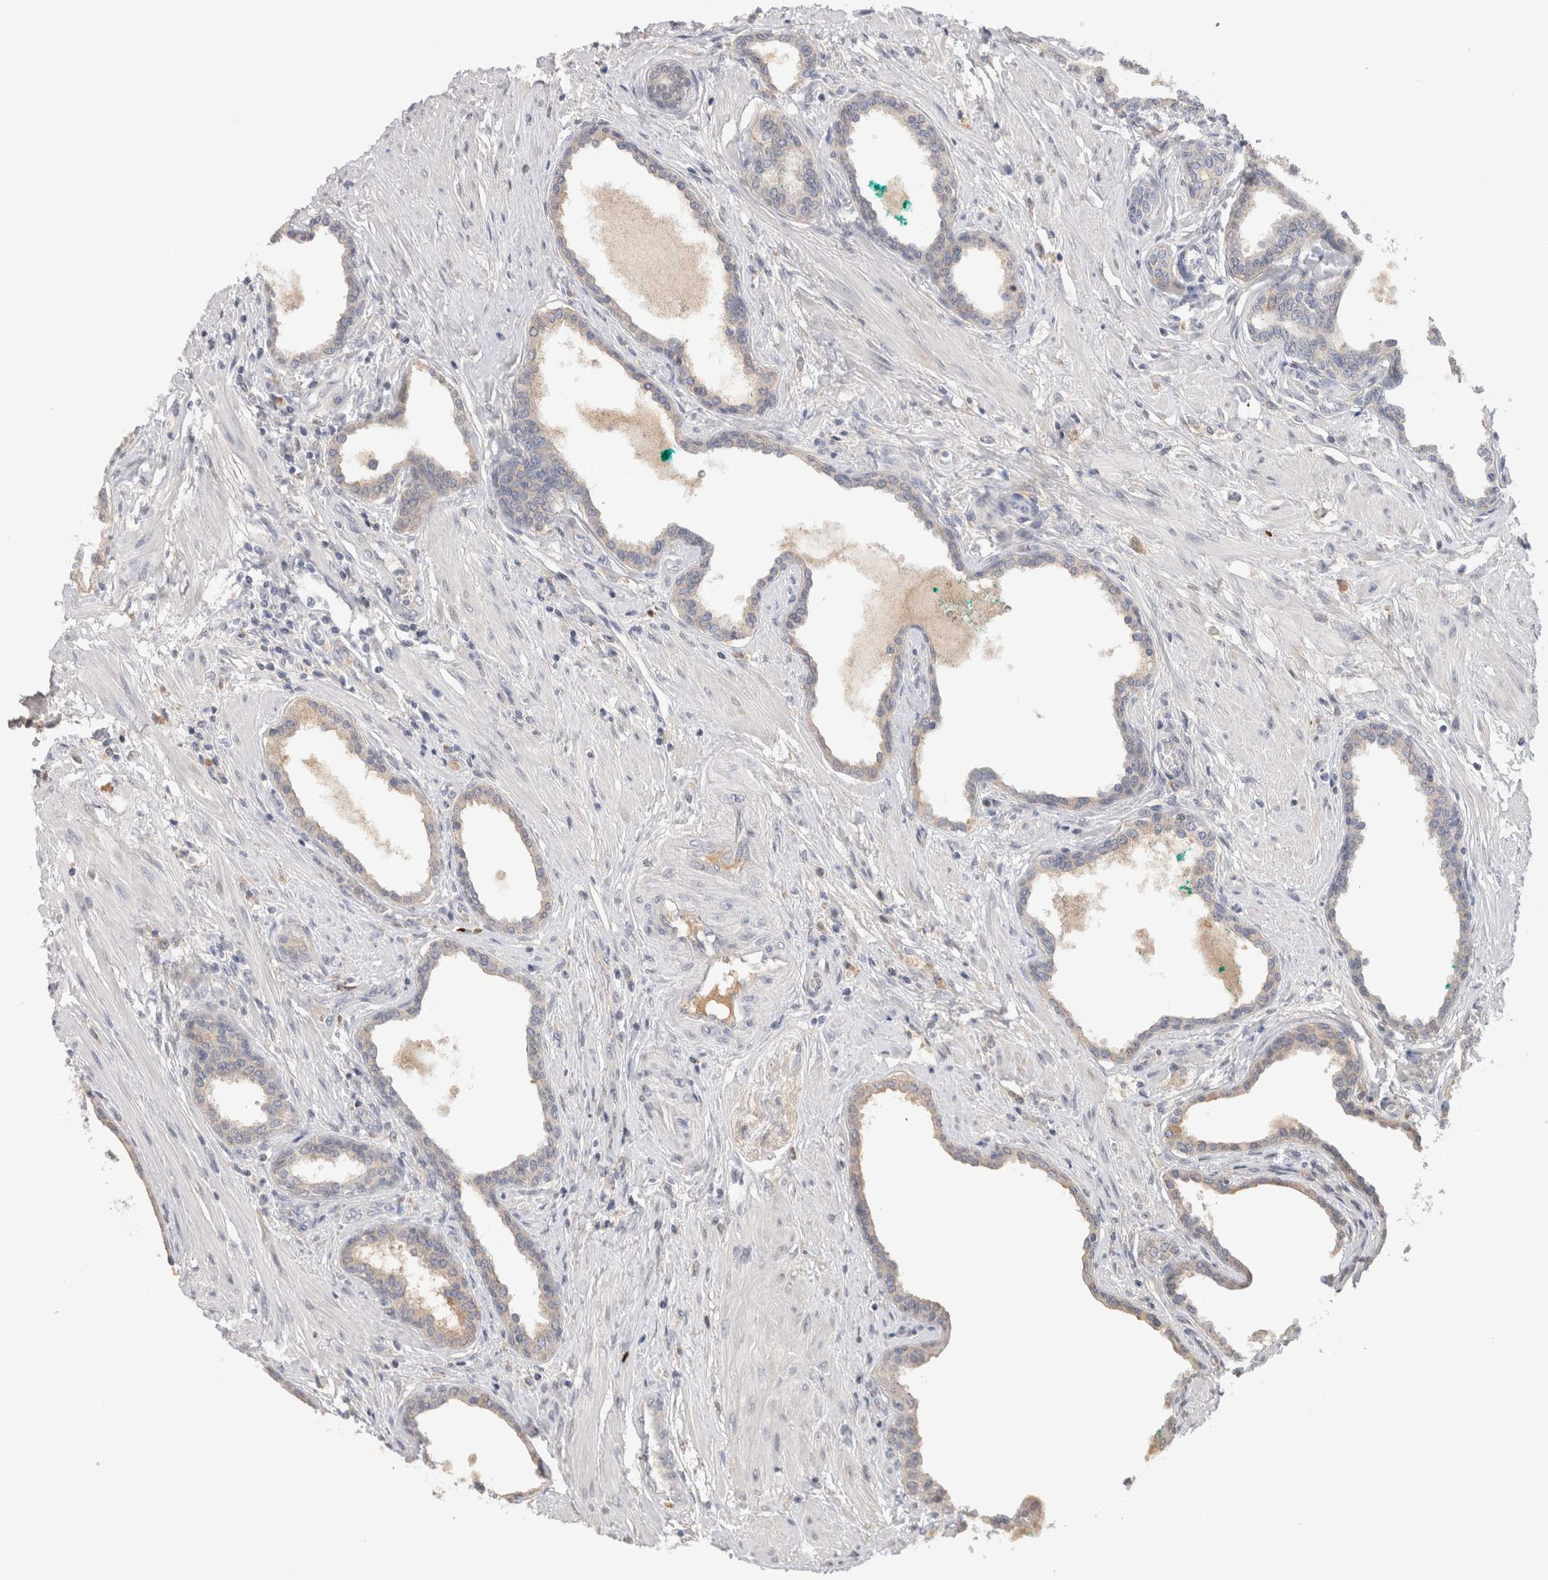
{"staining": {"intensity": "negative", "quantity": "none", "location": "none"}, "tissue": "prostate cancer", "cell_type": "Tumor cells", "image_type": "cancer", "snomed": [{"axis": "morphology", "description": "Adenocarcinoma, High grade"}, {"axis": "topography", "description": "Prostate"}], "caption": "This is an immunohistochemistry (IHC) photomicrograph of human prostate cancer (high-grade adenocarcinoma). There is no expression in tumor cells.", "gene": "PPP3CC", "patient": {"sex": "male", "age": 52}}